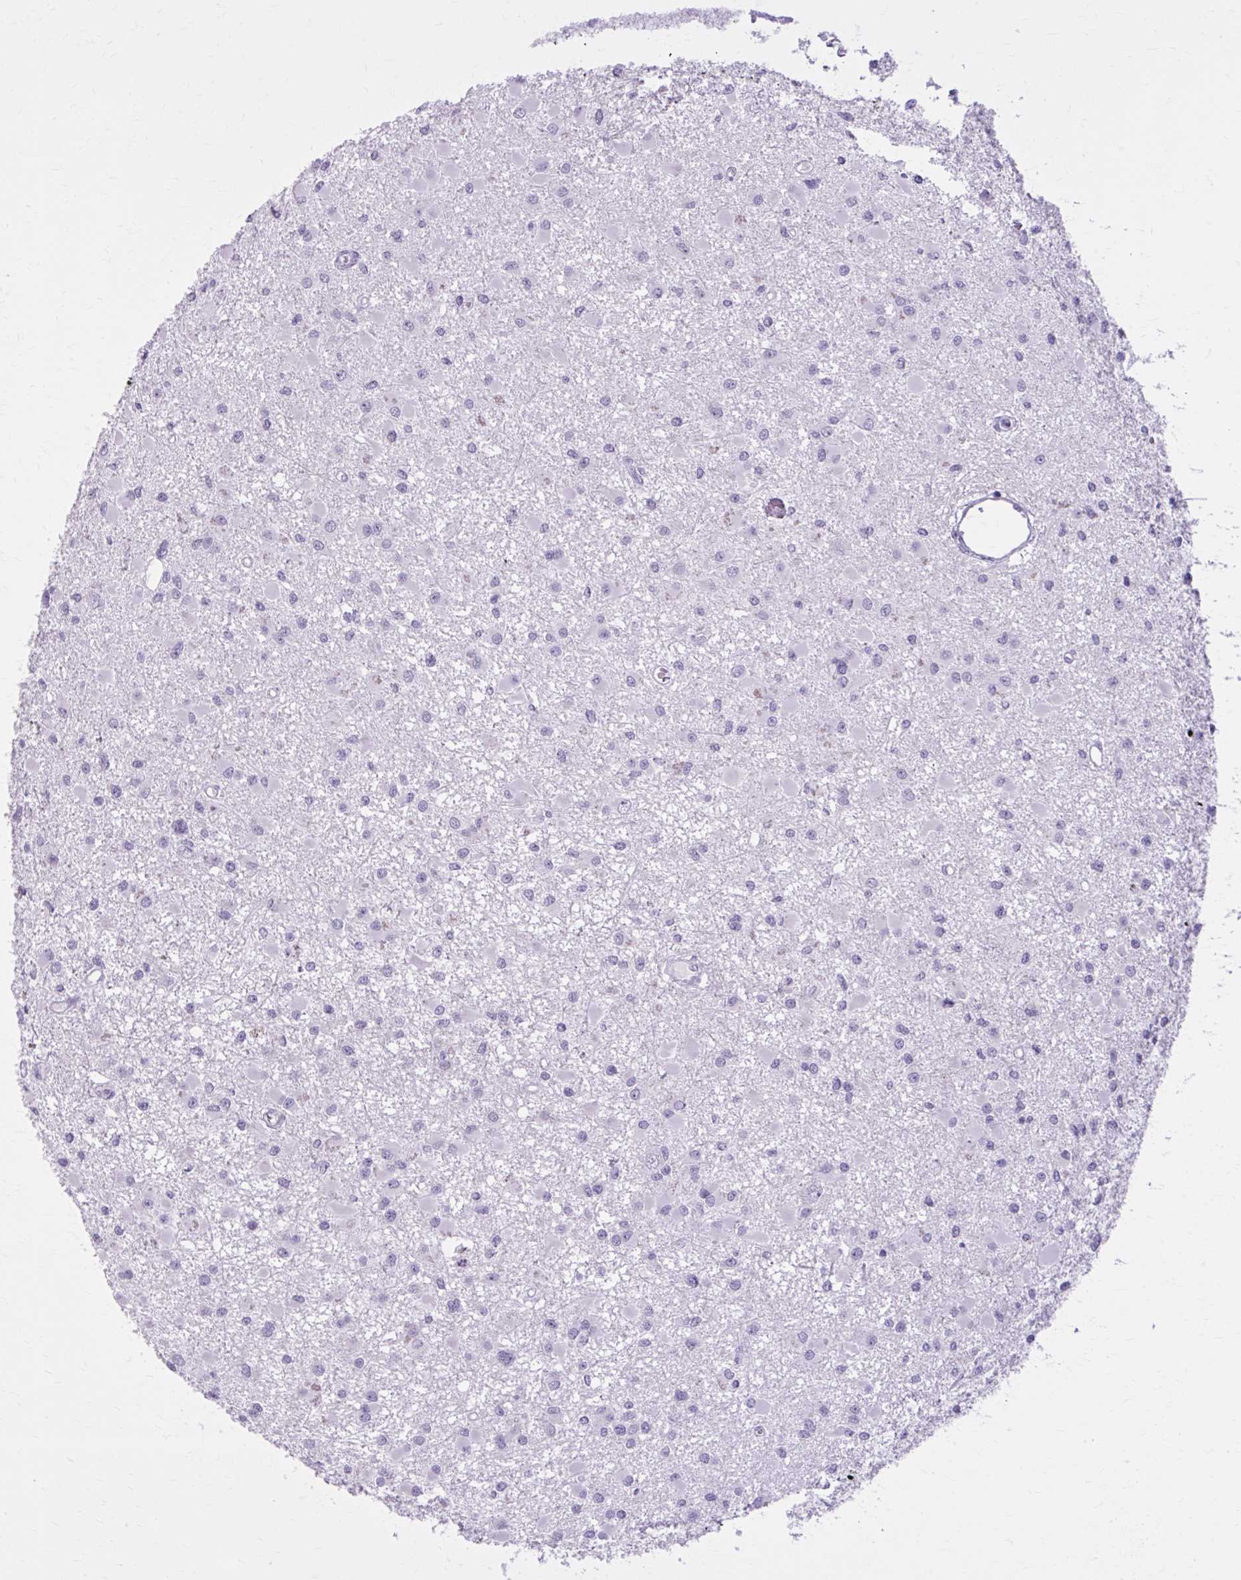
{"staining": {"intensity": "negative", "quantity": "none", "location": "none"}, "tissue": "glioma", "cell_type": "Tumor cells", "image_type": "cancer", "snomed": [{"axis": "morphology", "description": "Glioma, malignant, High grade"}, {"axis": "topography", "description": "Brain"}], "caption": "A micrograph of human glioma is negative for staining in tumor cells. (DAB IHC with hematoxylin counter stain).", "gene": "OR4B1", "patient": {"sex": "male", "age": 54}}